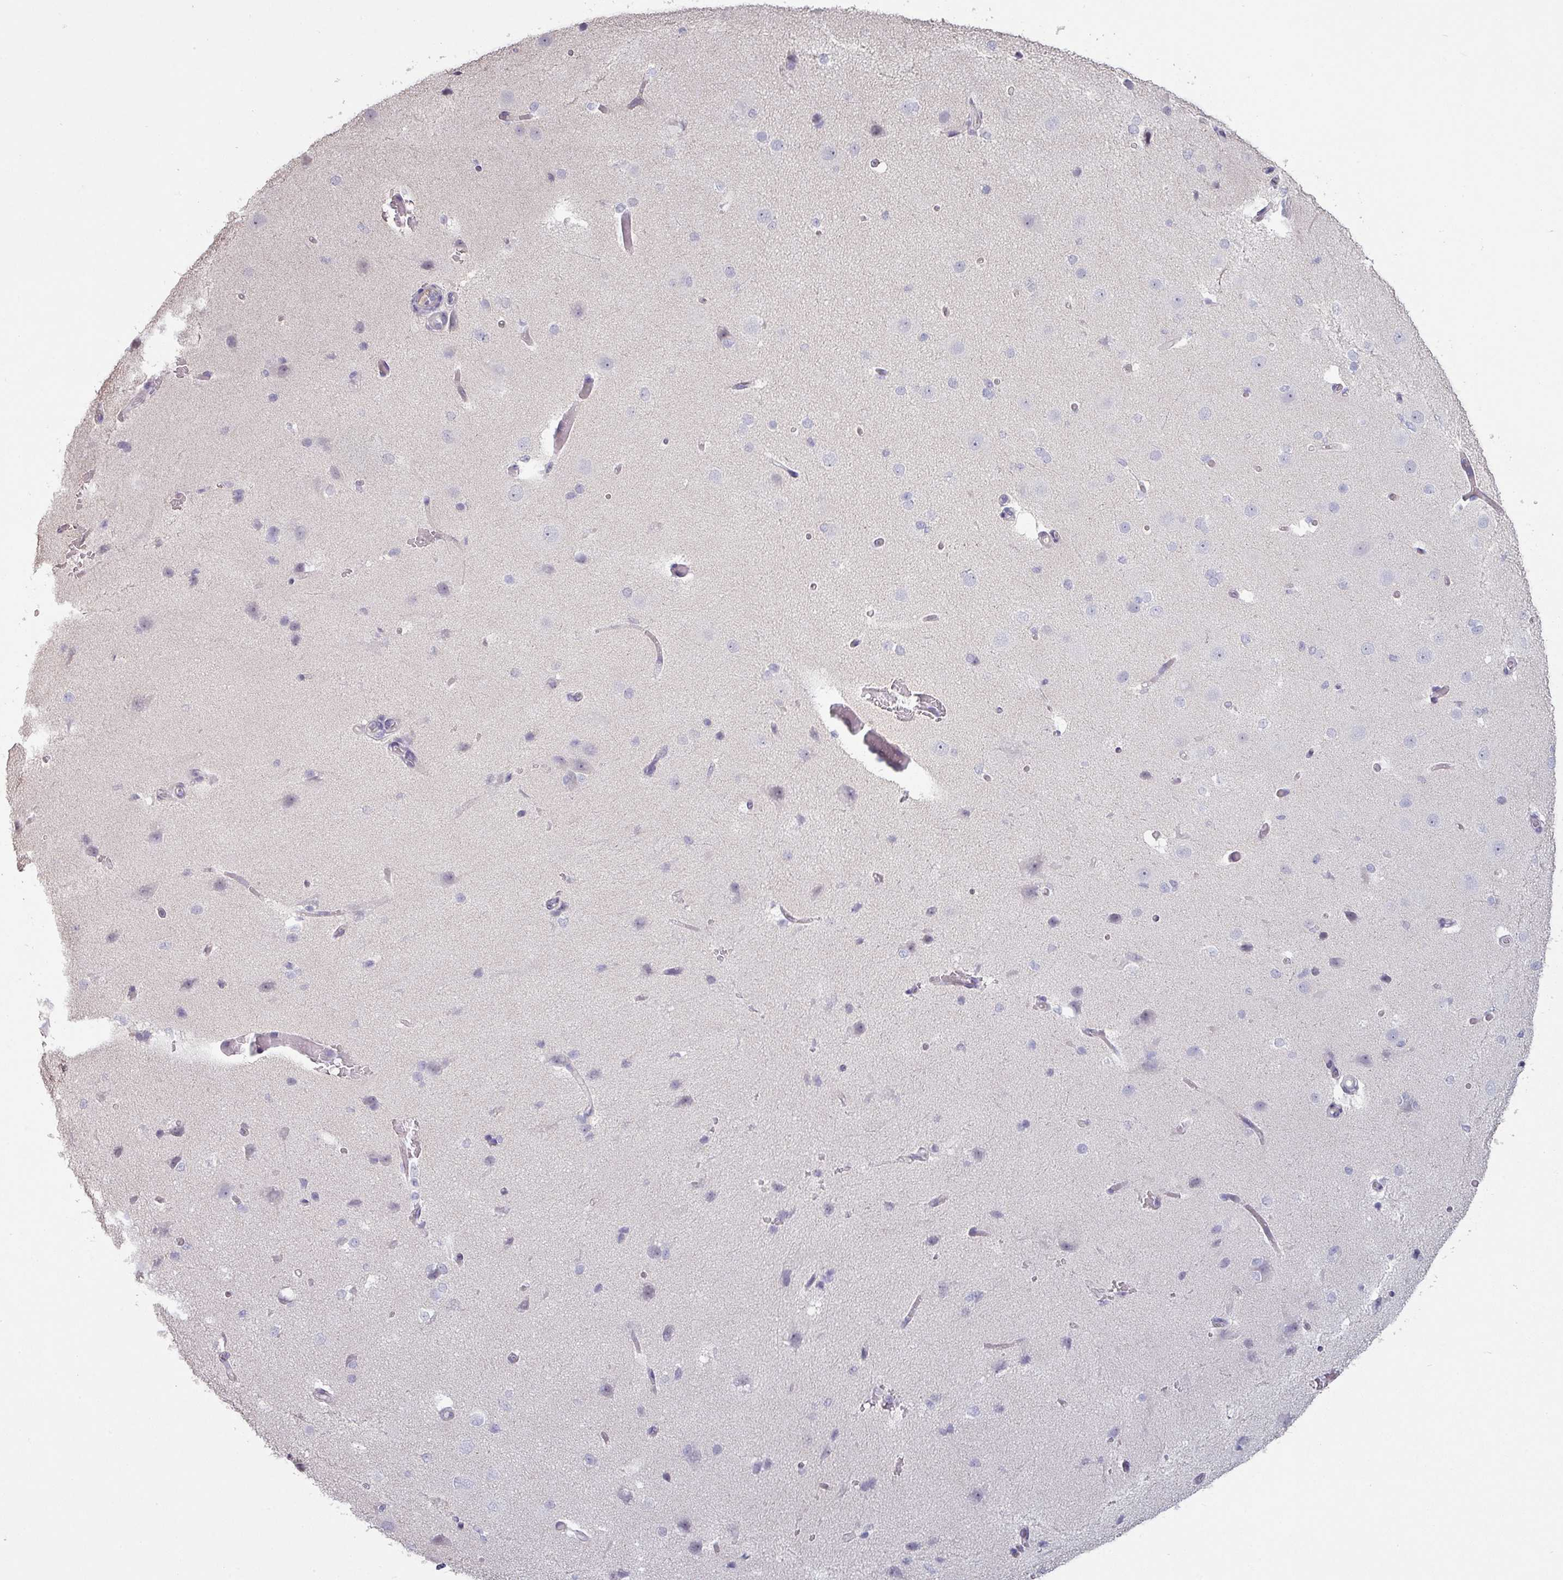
{"staining": {"intensity": "negative", "quantity": "none", "location": "none"}, "tissue": "cerebral cortex", "cell_type": "Endothelial cells", "image_type": "normal", "snomed": [{"axis": "morphology", "description": "Normal tissue, NOS"}, {"axis": "morphology", "description": "Inflammation, NOS"}, {"axis": "topography", "description": "Cerebral cortex"}], "caption": "High power microscopy histopathology image of an immunohistochemistry (IHC) histopathology image of unremarkable cerebral cortex, revealing no significant expression in endothelial cells. (DAB (3,3'-diaminobenzidine) immunohistochemistry visualized using brightfield microscopy, high magnification).", "gene": "MAGEC3", "patient": {"sex": "male", "age": 6}}